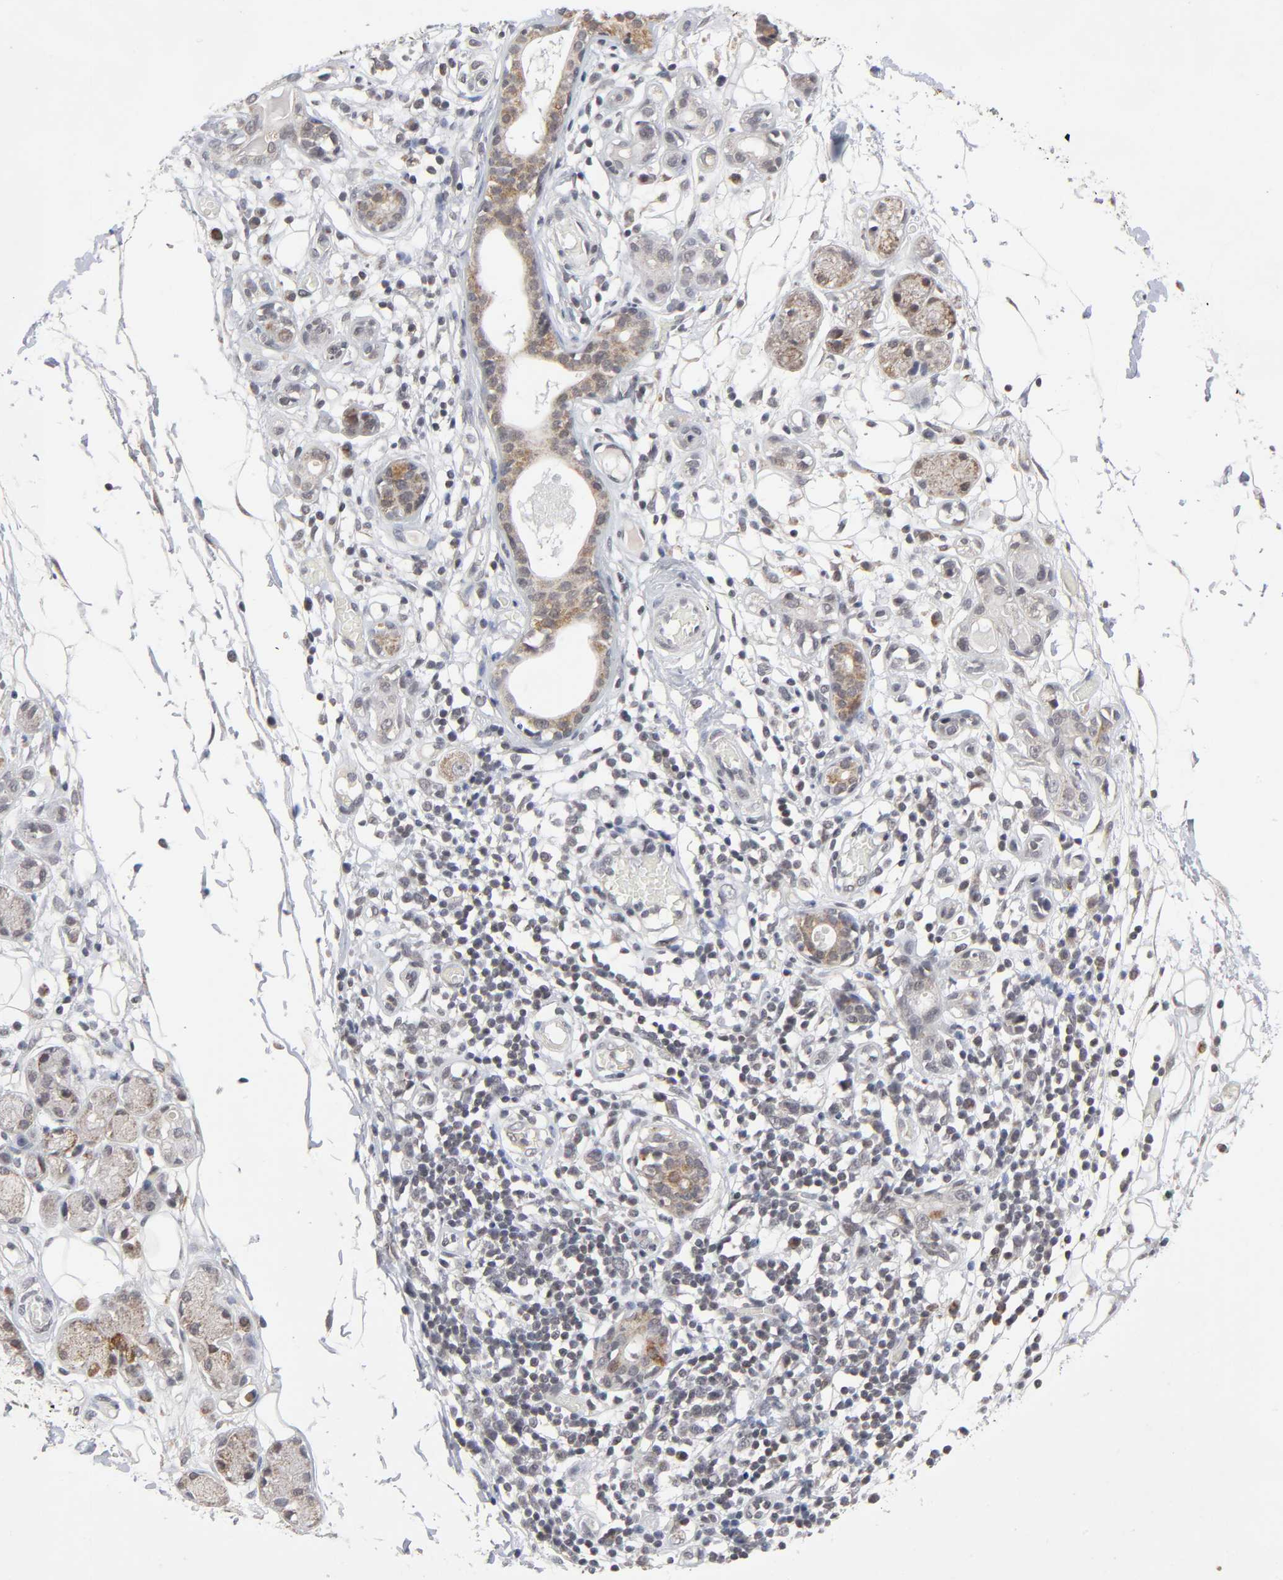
{"staining": {"intensity": "negative", "quantity": "none", "location": "none"}, "tissue": "adipose tissue", "cell_type": "Adipocytes", "image_type": "normal", "snomed": [{"axis": "morphology", "description": "Normal tissue, NOS"}, {"axis": "morphology", "description": "Inflammation, NOS"}, {"axis": "topography", "description": "Vascular tissue"}, {"axis": "topography", "description": "Salivary gland"}], "caption": "This is an immunohistochemistry (IHC) image of benign human adipose tissue. There is no positivity in adipocytes.", "gene": "AUH", "patient": {"sex": "female", "age": 75}}